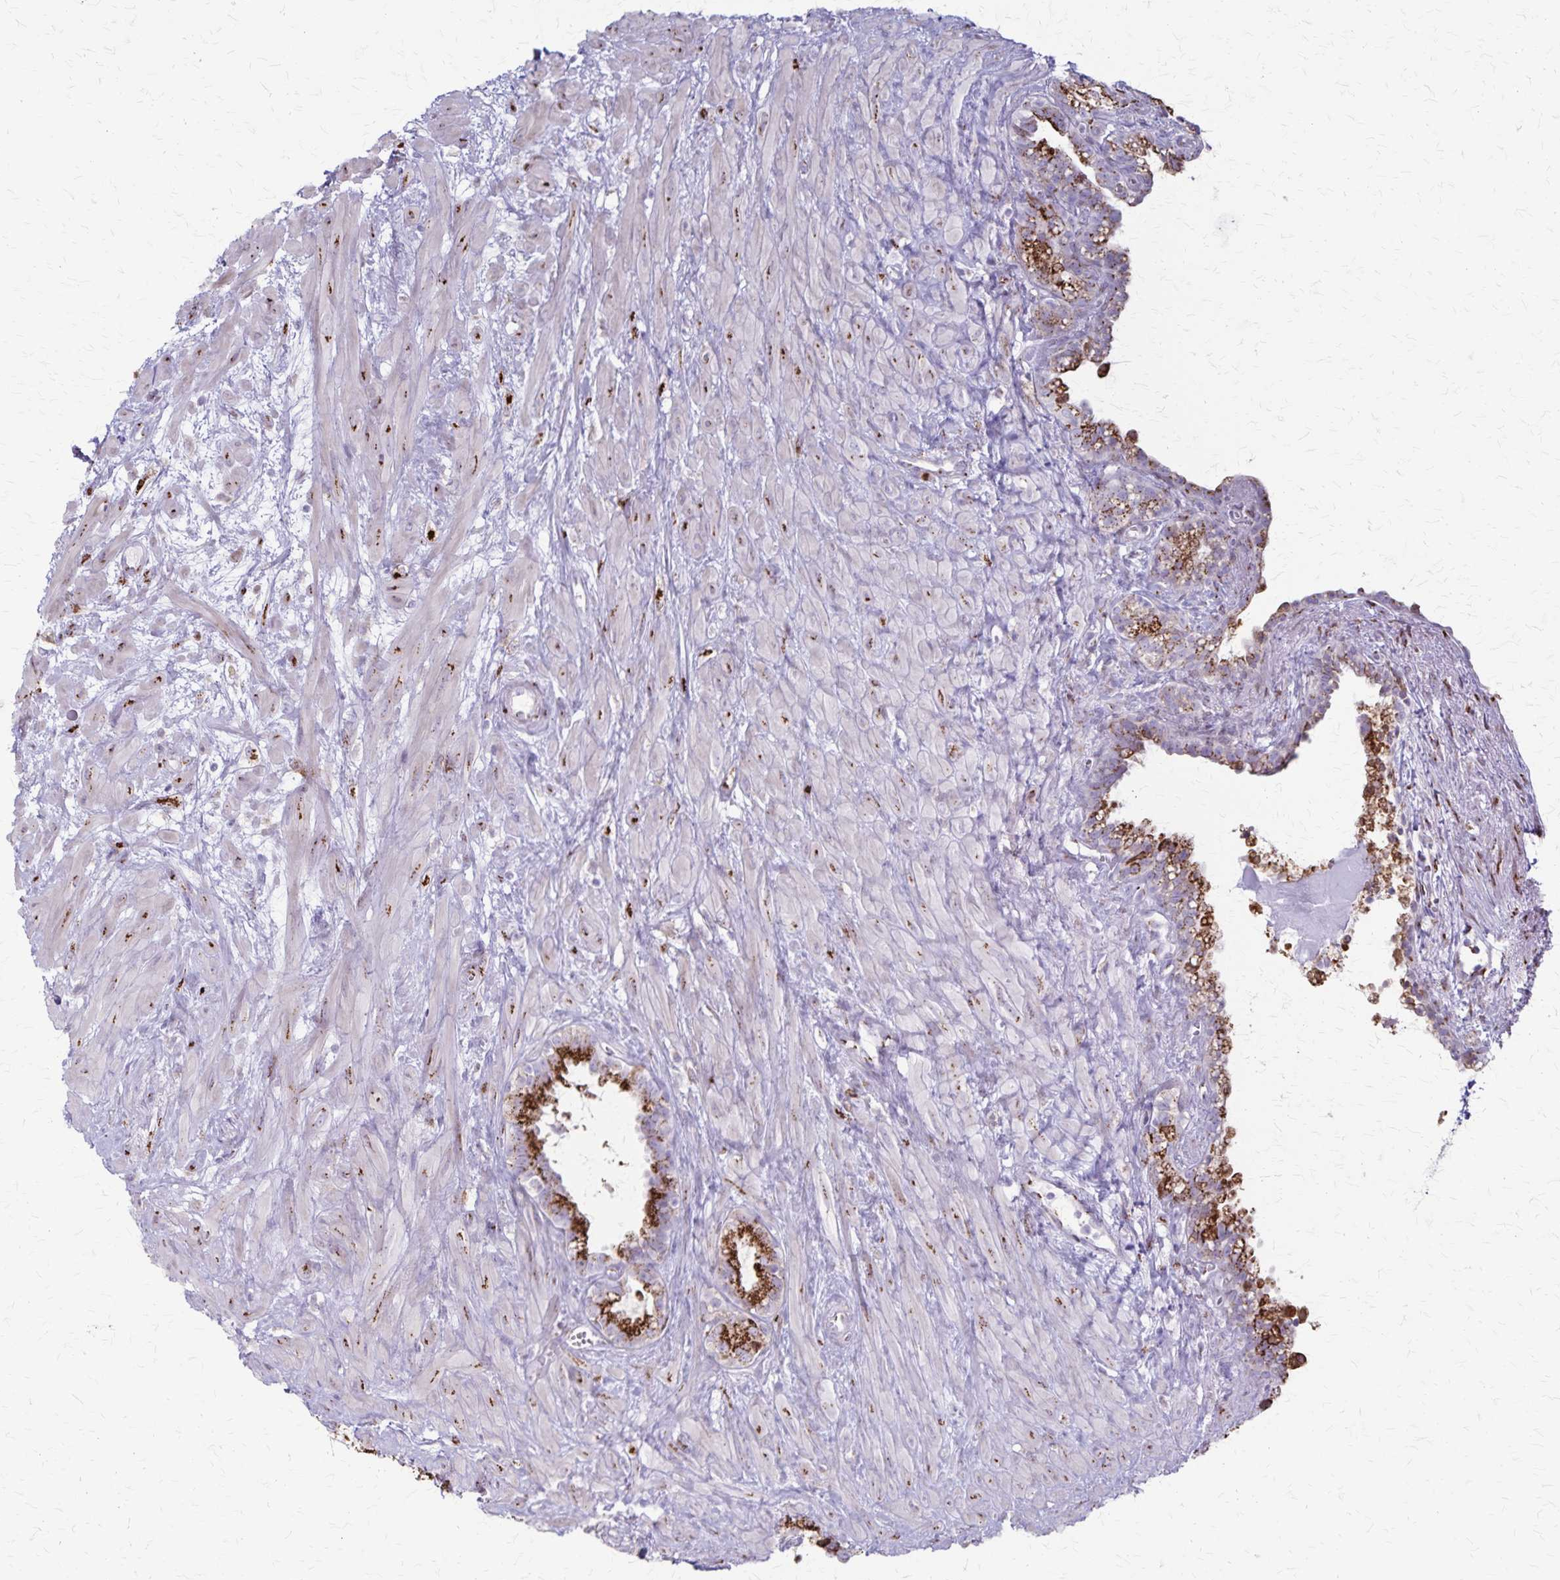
{"staining": {"intensity": "strong", "quantity": "<25%", "location": "cytoplasmic/membranous"}, "tissue": "seminal vesicle", "cell_type": "Glandular cells", "image_type": "normal", "snomed": [{"axis": "morphology", "description": "Normal tissue, NOS"}, {"axis": "topography", "description": "Seminal veicle"}], "caption": "A high-resolution micrograph shows IHC staining of benign seminal vesicle, which displays strong cytoplasmic/membranous expression in approximately <25% of glandular cells. (IHC, brightfield microscopy, high magnification).", "gene": "MCFD2", "patient": {"sex": "male", "age": 76}}